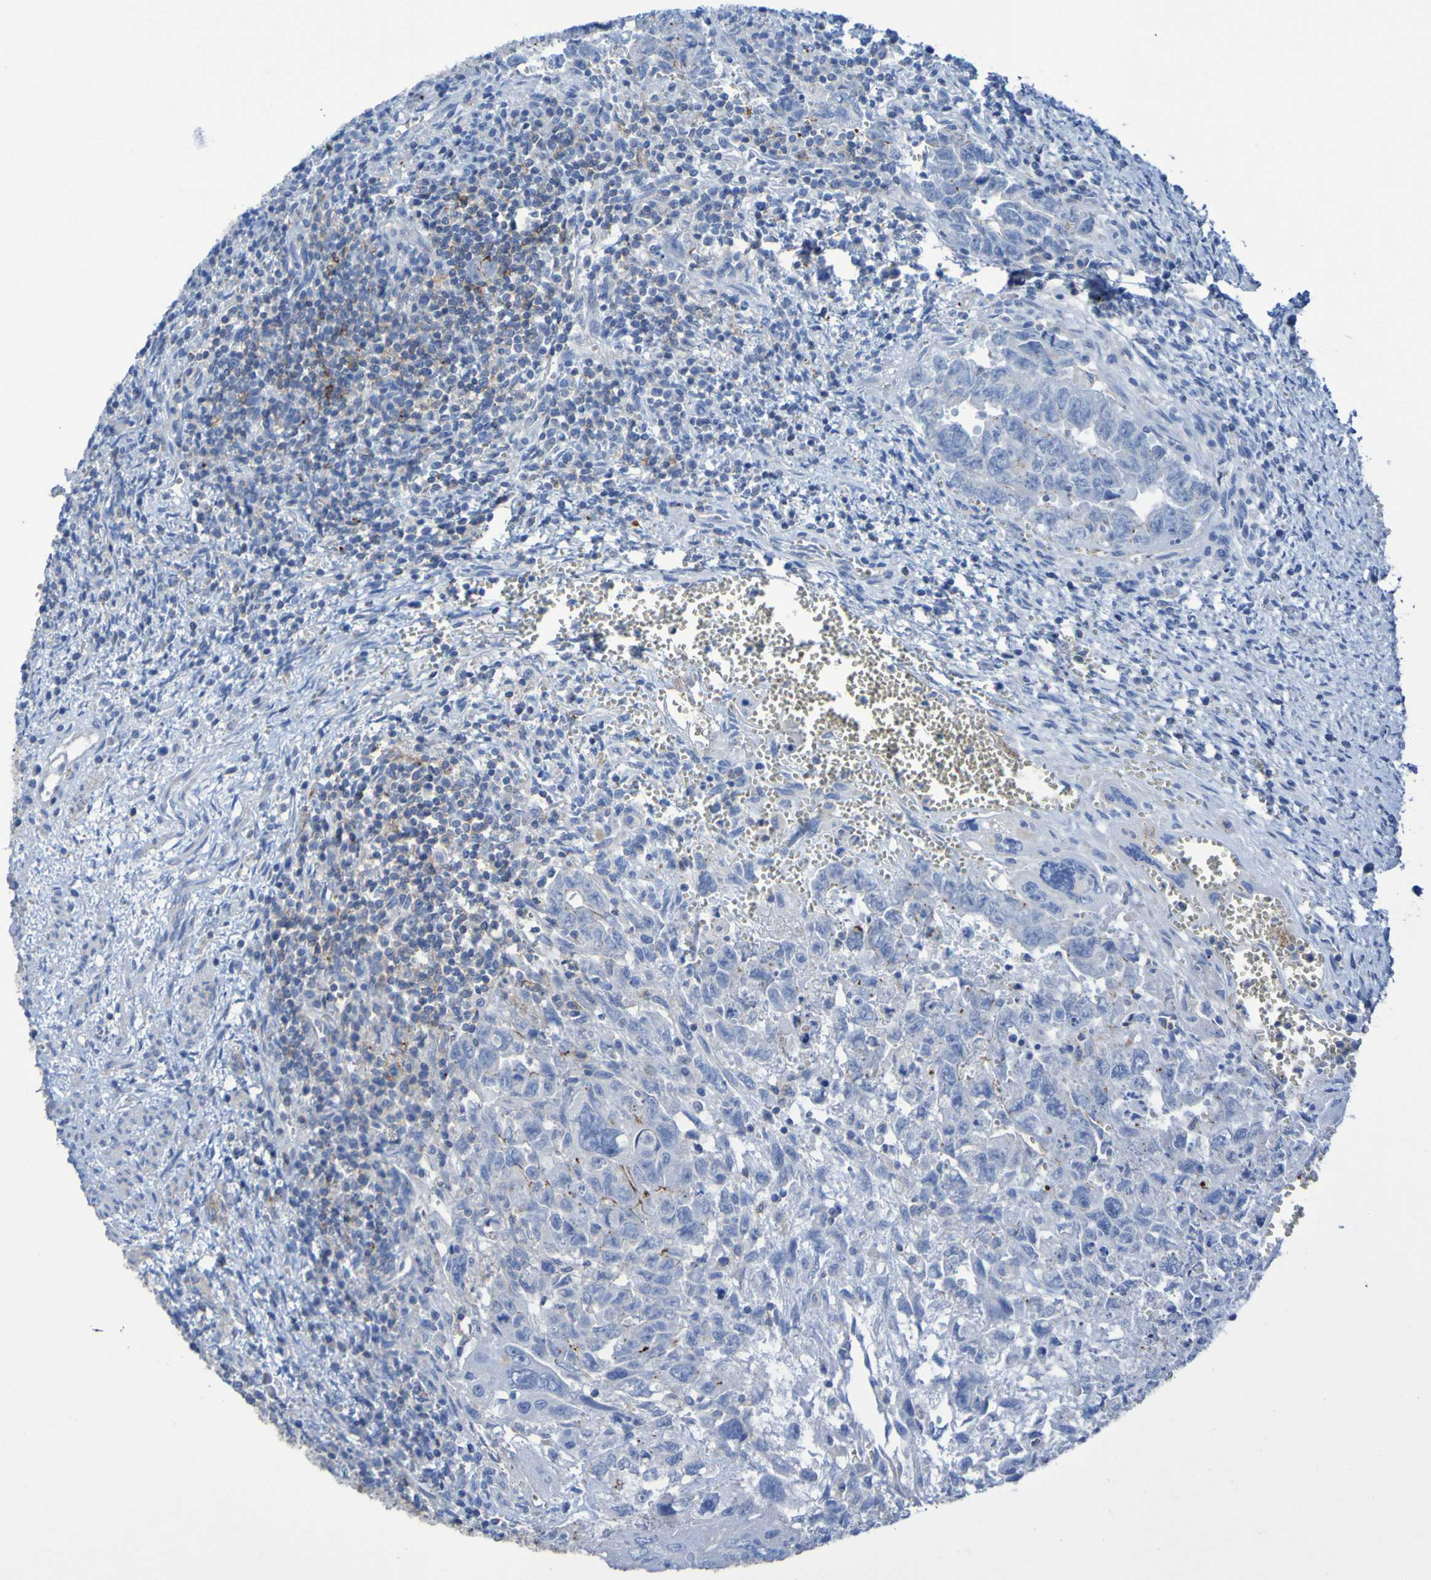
{"staining": {"intensity": "negative", "quantity": "none", "location": "none"}, "tissue": "testis cancer", "cell_type": "Tumor cells", "image_type": "cancer", "snomed": [{"axis": "morphology", "description": "Carcinoma, Embryonal, NOS"}, {"axis": "topography", "description": "Testis"}], "caption": "Immunohistochemistry (IHC) histopathology image of neoplastic tissue: human testis cancer (embryonal carcinoma) stained with DAB (3,3'-diaminobenzidine) demonstrates no significant protein staining in tumor cells.", "gene": "RNF182", "patient": {"sex": "male", "age": 28}}